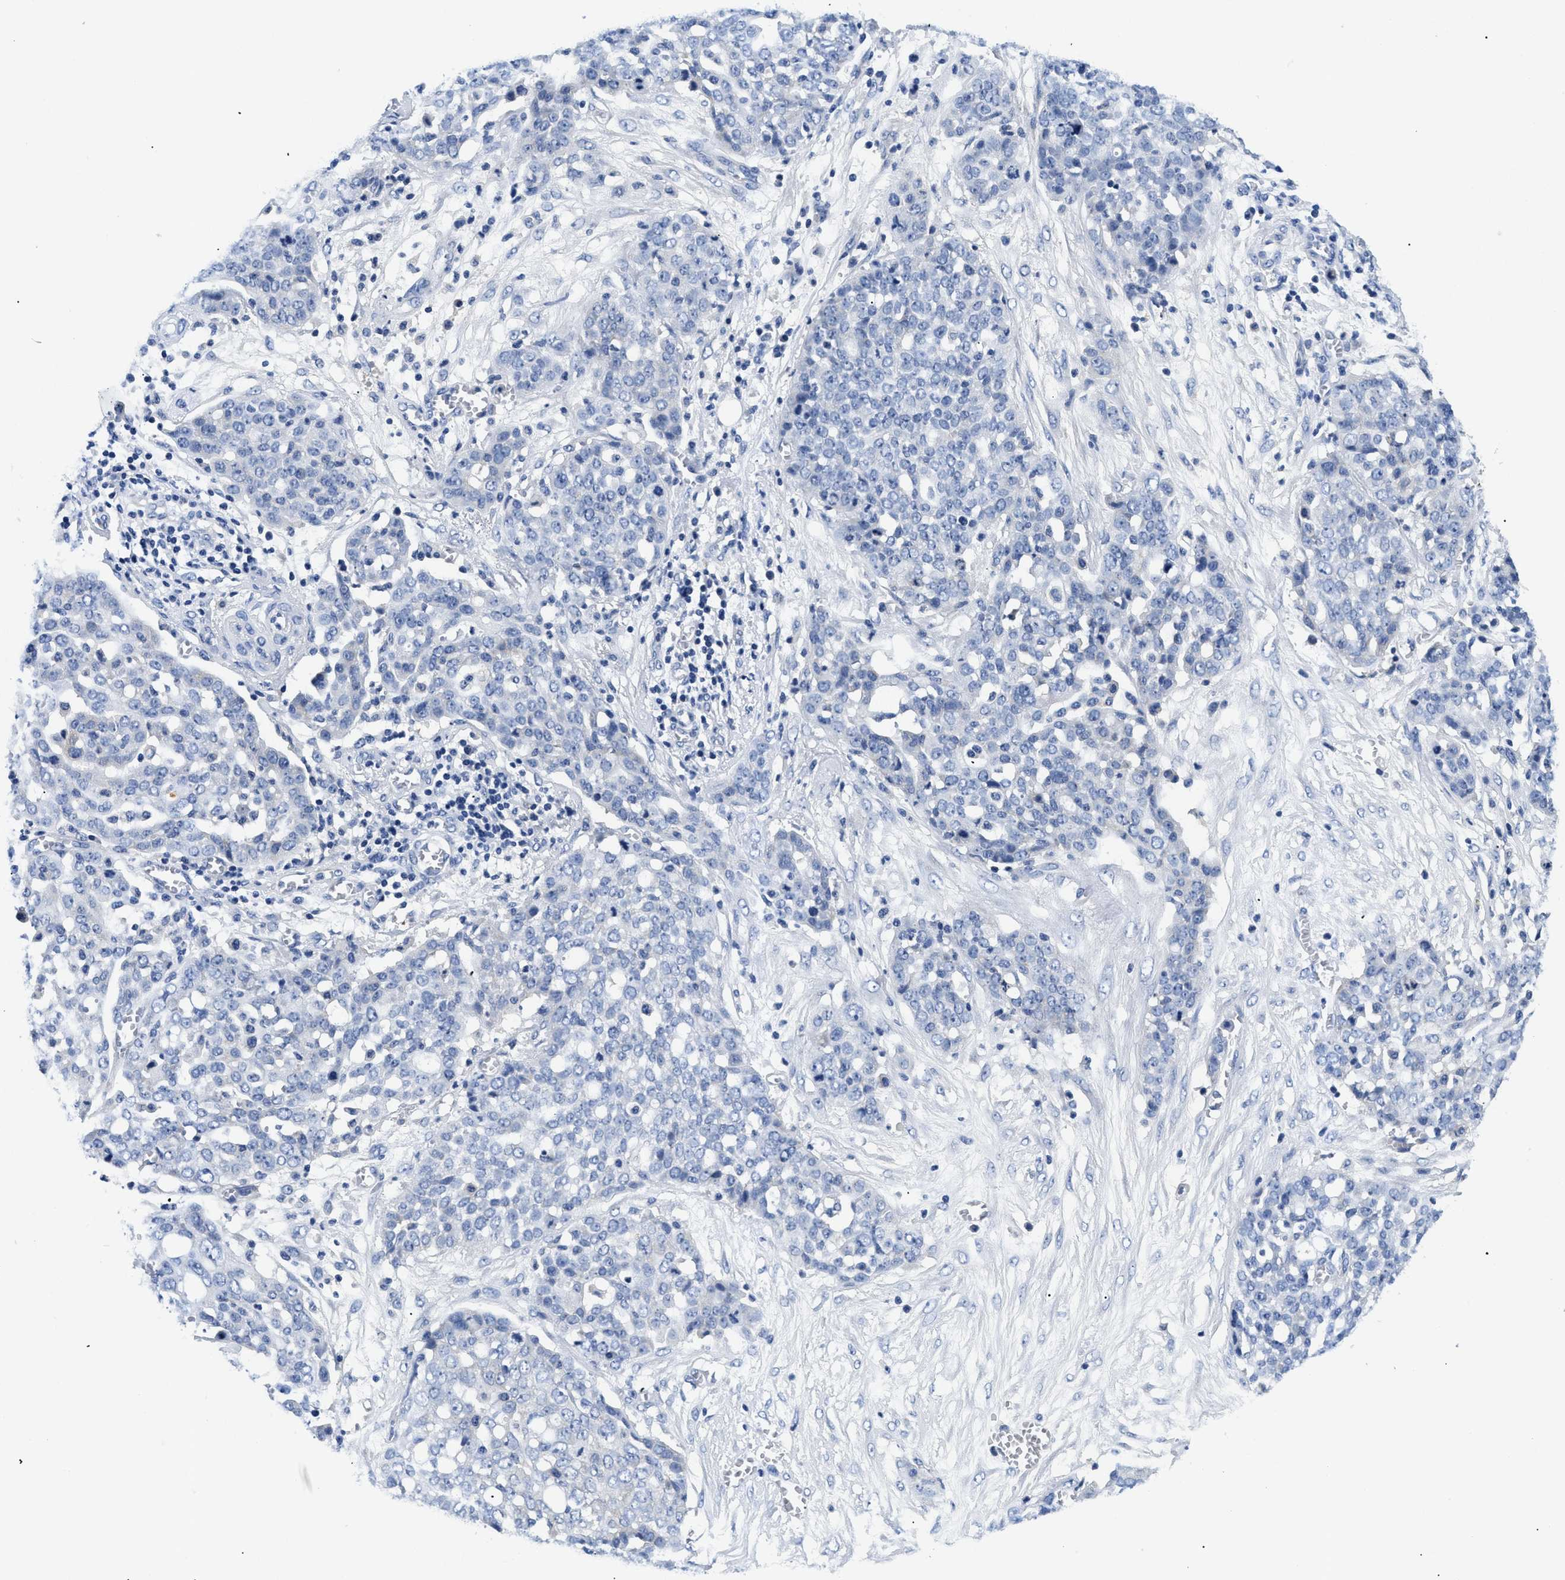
{"staining": {"intensity": "negative", "quantity": "none", "location": "none"}, "tissue": "ovarian cancer", "cell_type": "Tumor cells", "image_type": "cancer", "snomed": [{"axis": "morphology", "description": "Cystadenocarcinoma, serous, NOS"}, {"axis": "topography", "description": "Soft tissue"}, {"axis": "topography", "description": "Ovary"}], "caption": "High magnification brightfield microscopy of ovarian cancer (serous cystadenocarcinoma) stained with DAB (3,3'-diaminobenzidine) (brown) and counterstained with hematoxylin (blue): tumor cells show no significant positivity.", "gene": "MEA1", "patient": {"sex": "female", "age": 57}}